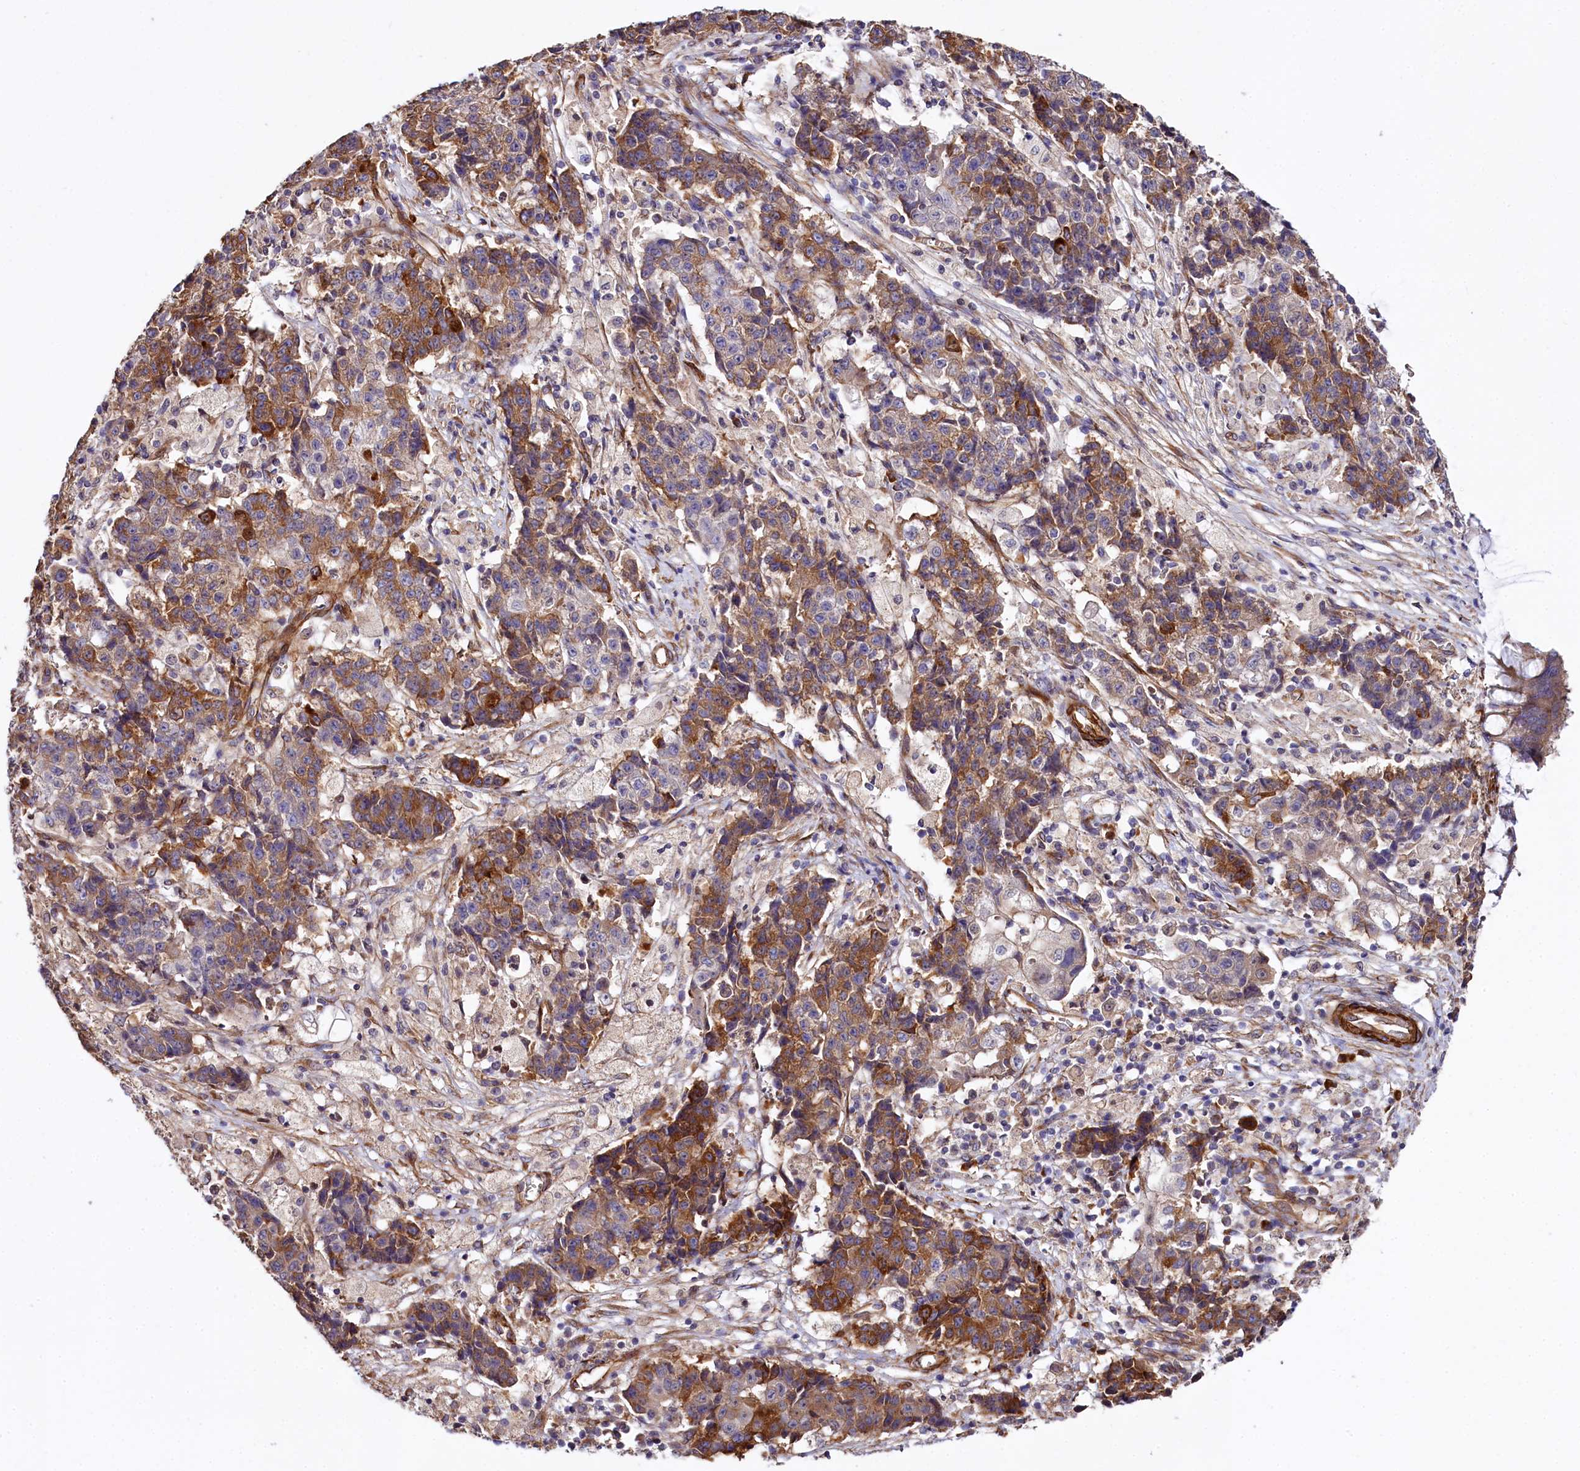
{"staining": {"intensity": "strong", "quantity": "25%-75%", "location": "cytoplasmic/membranous"}, "tissue": "ovarian cancer", "cell_type": "Tumor cells", "image_type": "cancer", "snomed": [{"axis": "morphology", "description": "Carcinoma, endometroid"}, {"axis": "topography", "description": "Ovary"}], "caption": "The image exhibits staining of ovarian cancer, revealing strong cytoplasmic/membranous protein staining (brown color) within tumor cells. Nuclei are stained in blue.", "gene": "SPATS2", "patient": {"sex": "female", "age": 42}}